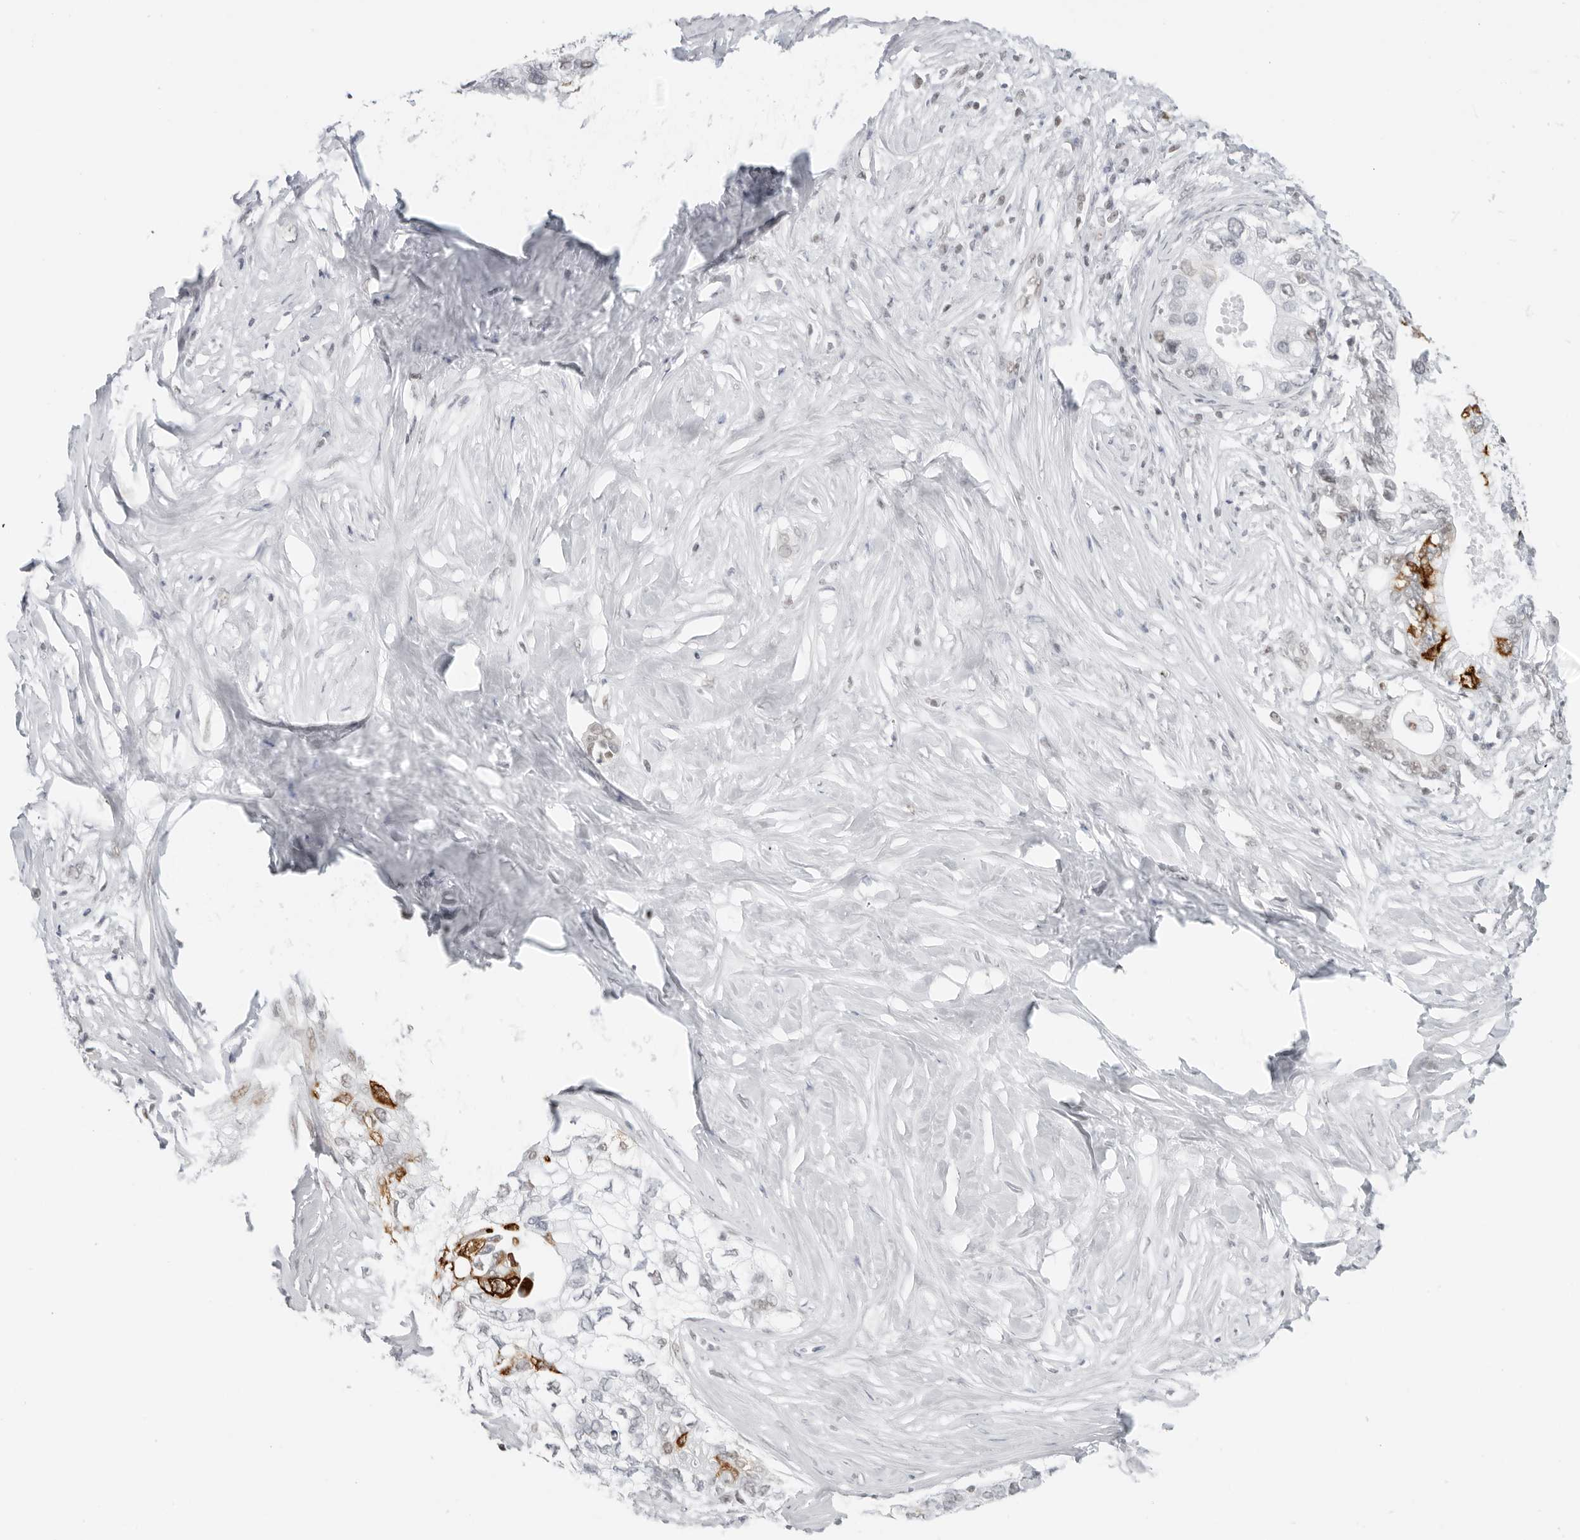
{"staining": {"intensity": "strong", "quantity": "<25%", "location": "cytoplasmic/membranous"}, "tissue": "pancreatic cancer", "cell_type": "Tumor cells", "image_type": "cancer", "snomed": [{"axis": "morphology", "description": "Normal tissue, NOS"}, {"axis": "morphology", "description": "Adenocarcinoma, NOS"}, {"axis": "topography", "description": "Pancreas"}, {"axis": "topography", "description": "Peripheral nerve tissue"}], "caption": "Immunohistochemistry (IHC) staining of pancreatic cancer (adenocarcinoma), which shows medium levels of strong cytoplasmic/membranous positivity in about <25% of tumor cells indicating strong cytoplasmic/membranous protein positivity. The staining was performed using DAB (3,3'-diaminobenzidine) (brown) for protein detection and nuclei were counterstained in hematoxylin (blue).", "gene": "FOXK2", "patient": {"sex": "male", "age": 59}}